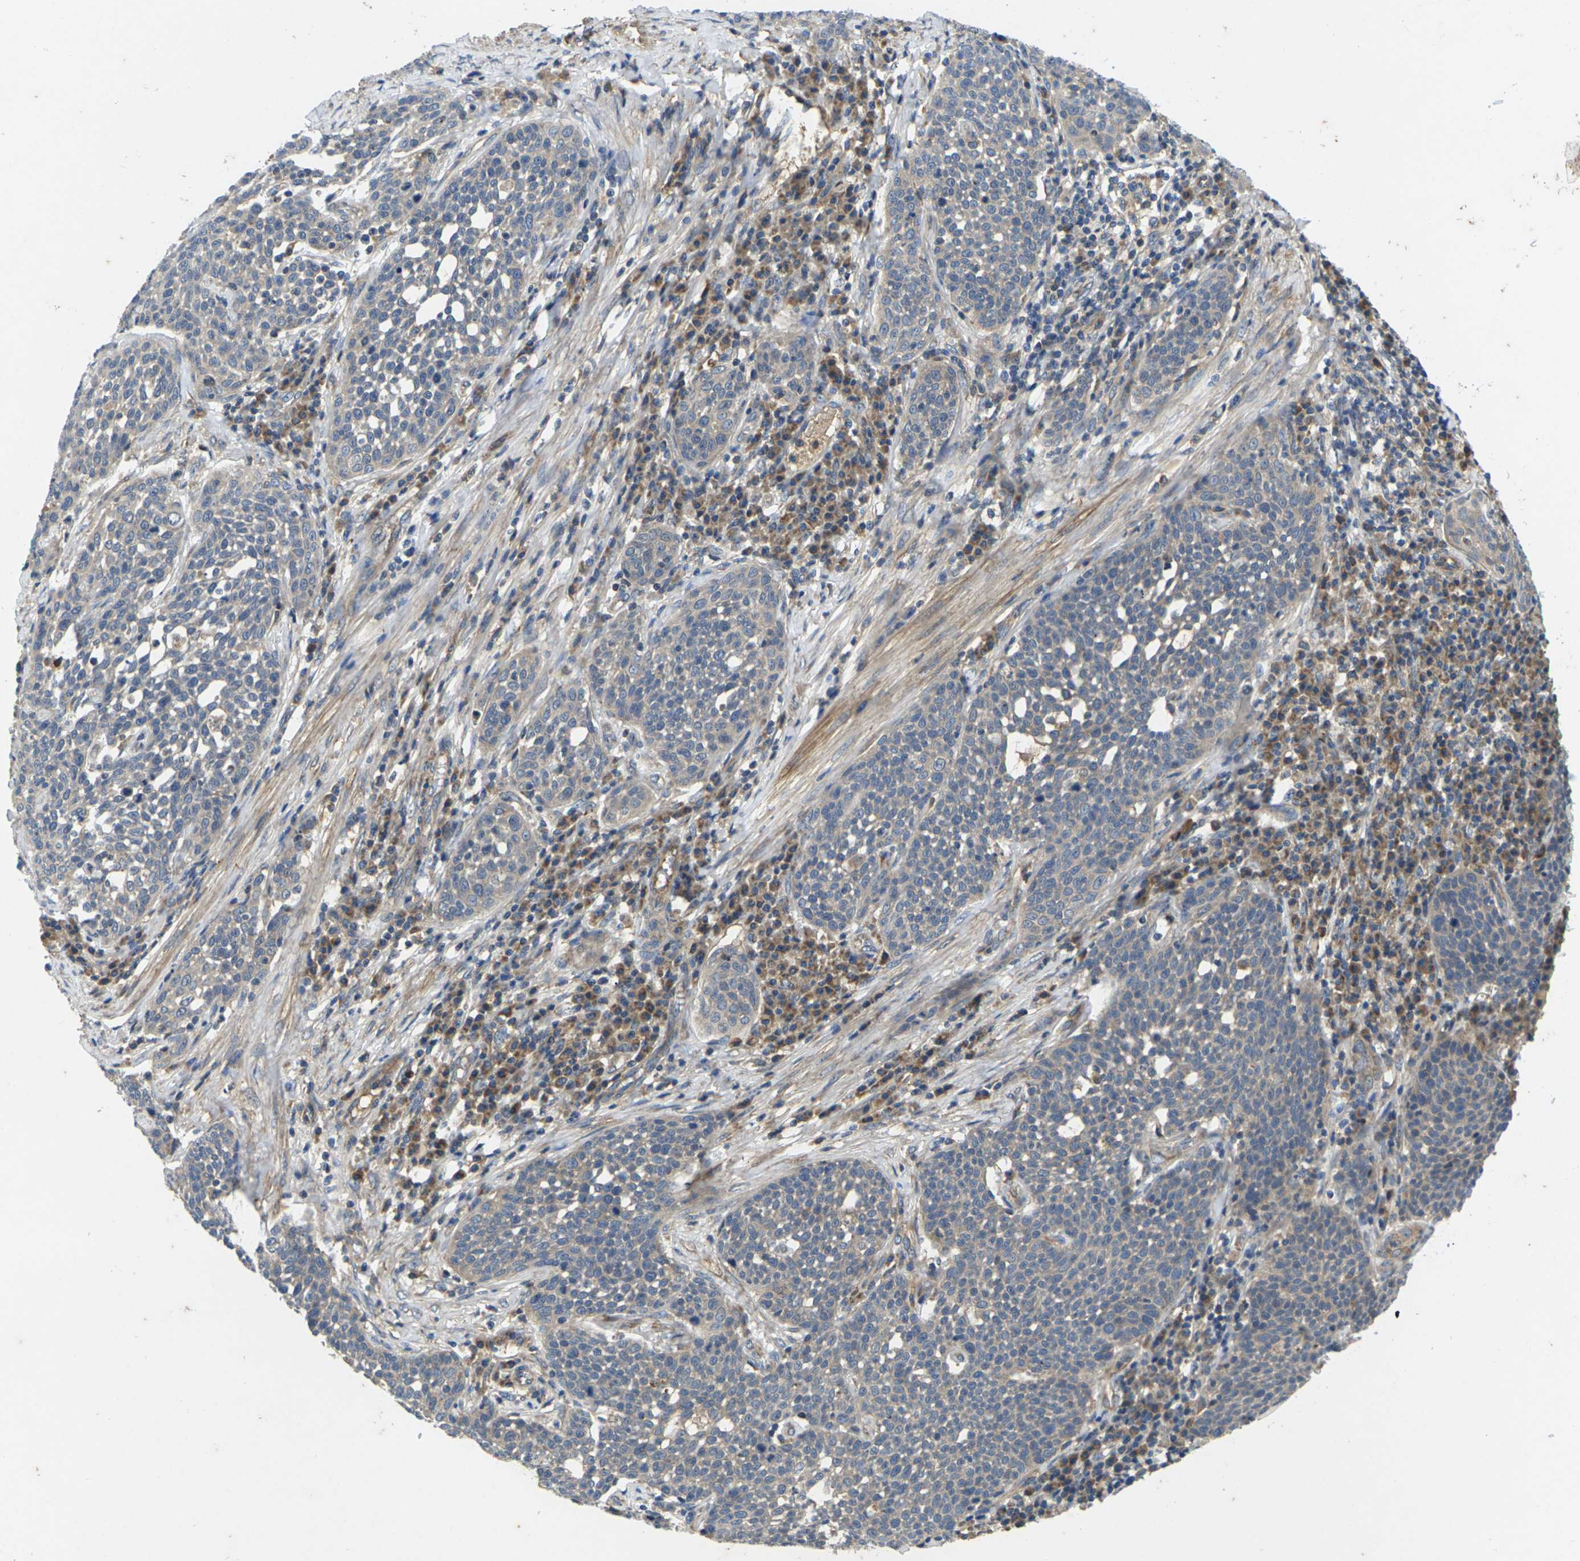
{"staining": {"intensity": "weak", "quantity": "<25%", "location": "cytoplasmic/membranous"}, "tissue": "cervical cancer", "cell_type": "Tumor cells", "image_type": "cancer", "snomed": [{"axis": "morphology", "description": "Squamous cell carcinoma, NOS"}, {"axis": "topography", "description": "Cervix"}], "caption": "Immunohistochemistry (IHC) photomicrograph of neoplastic tissue: cervical cancer (squamous cell carcinoma) stained with DAB displays no significant protein expression in tumor cells.", "gene": "KIF1B", "patient": {"sex": "female", "age": 34}}